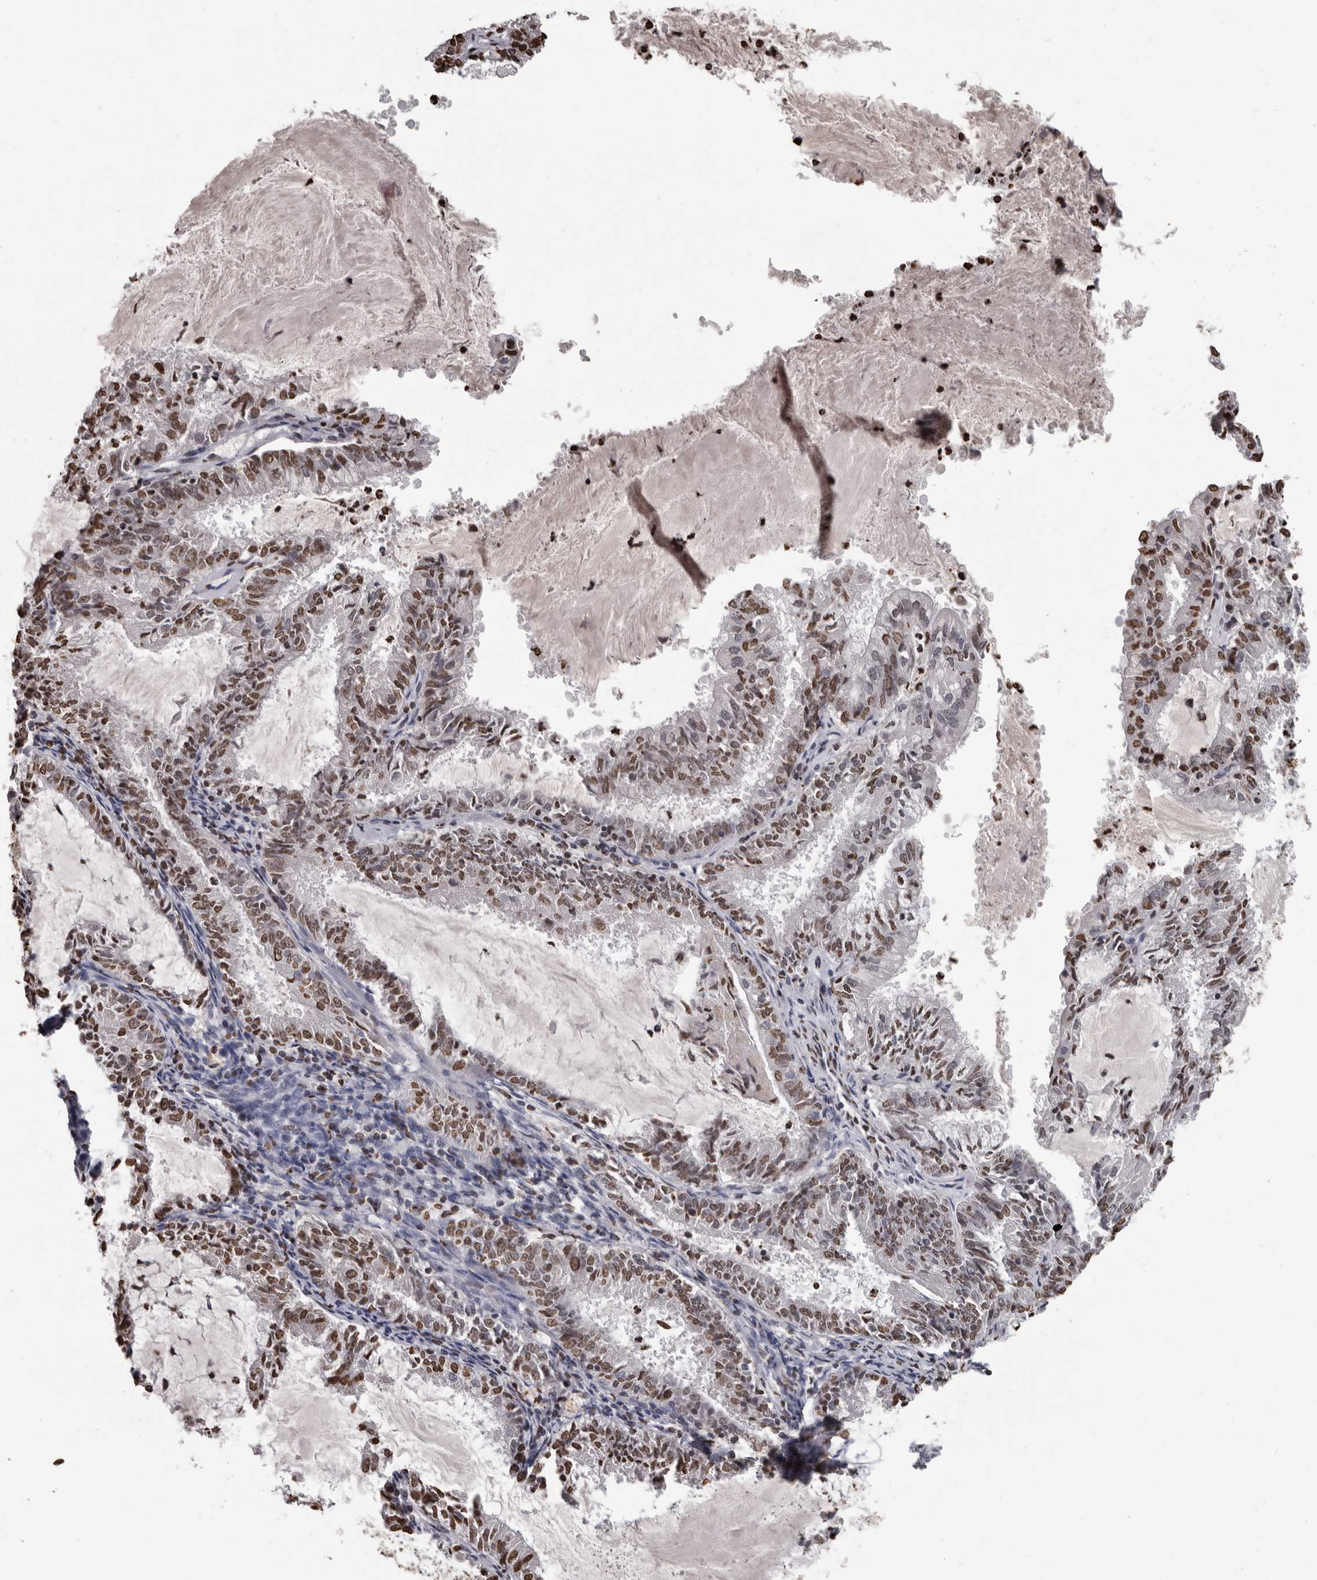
{"staining": {"intensity": "moderate", "quantity": ">75%", "location": "nuclear"}, "tissue": "endometrial cancer", "cell_type": "Tumor cells", "image_type": "cancer", "snomed": [{"axis": "morphology", "description": "Adenocarcinoma, NOS"}, {"axis": "topography", "description": "Endometrium"}], "caption": "Protein expression analysis of human endometrial adenocarcinoma reveals moderate nuclear positivity in approximately >75% of tumor cells. Using DAB (brown) and hematoxylin (blue) stains, captured at high magnification using brightfield microscopy.", "gene": "AHR", "patient": {"sex": "female", "age": 57}}